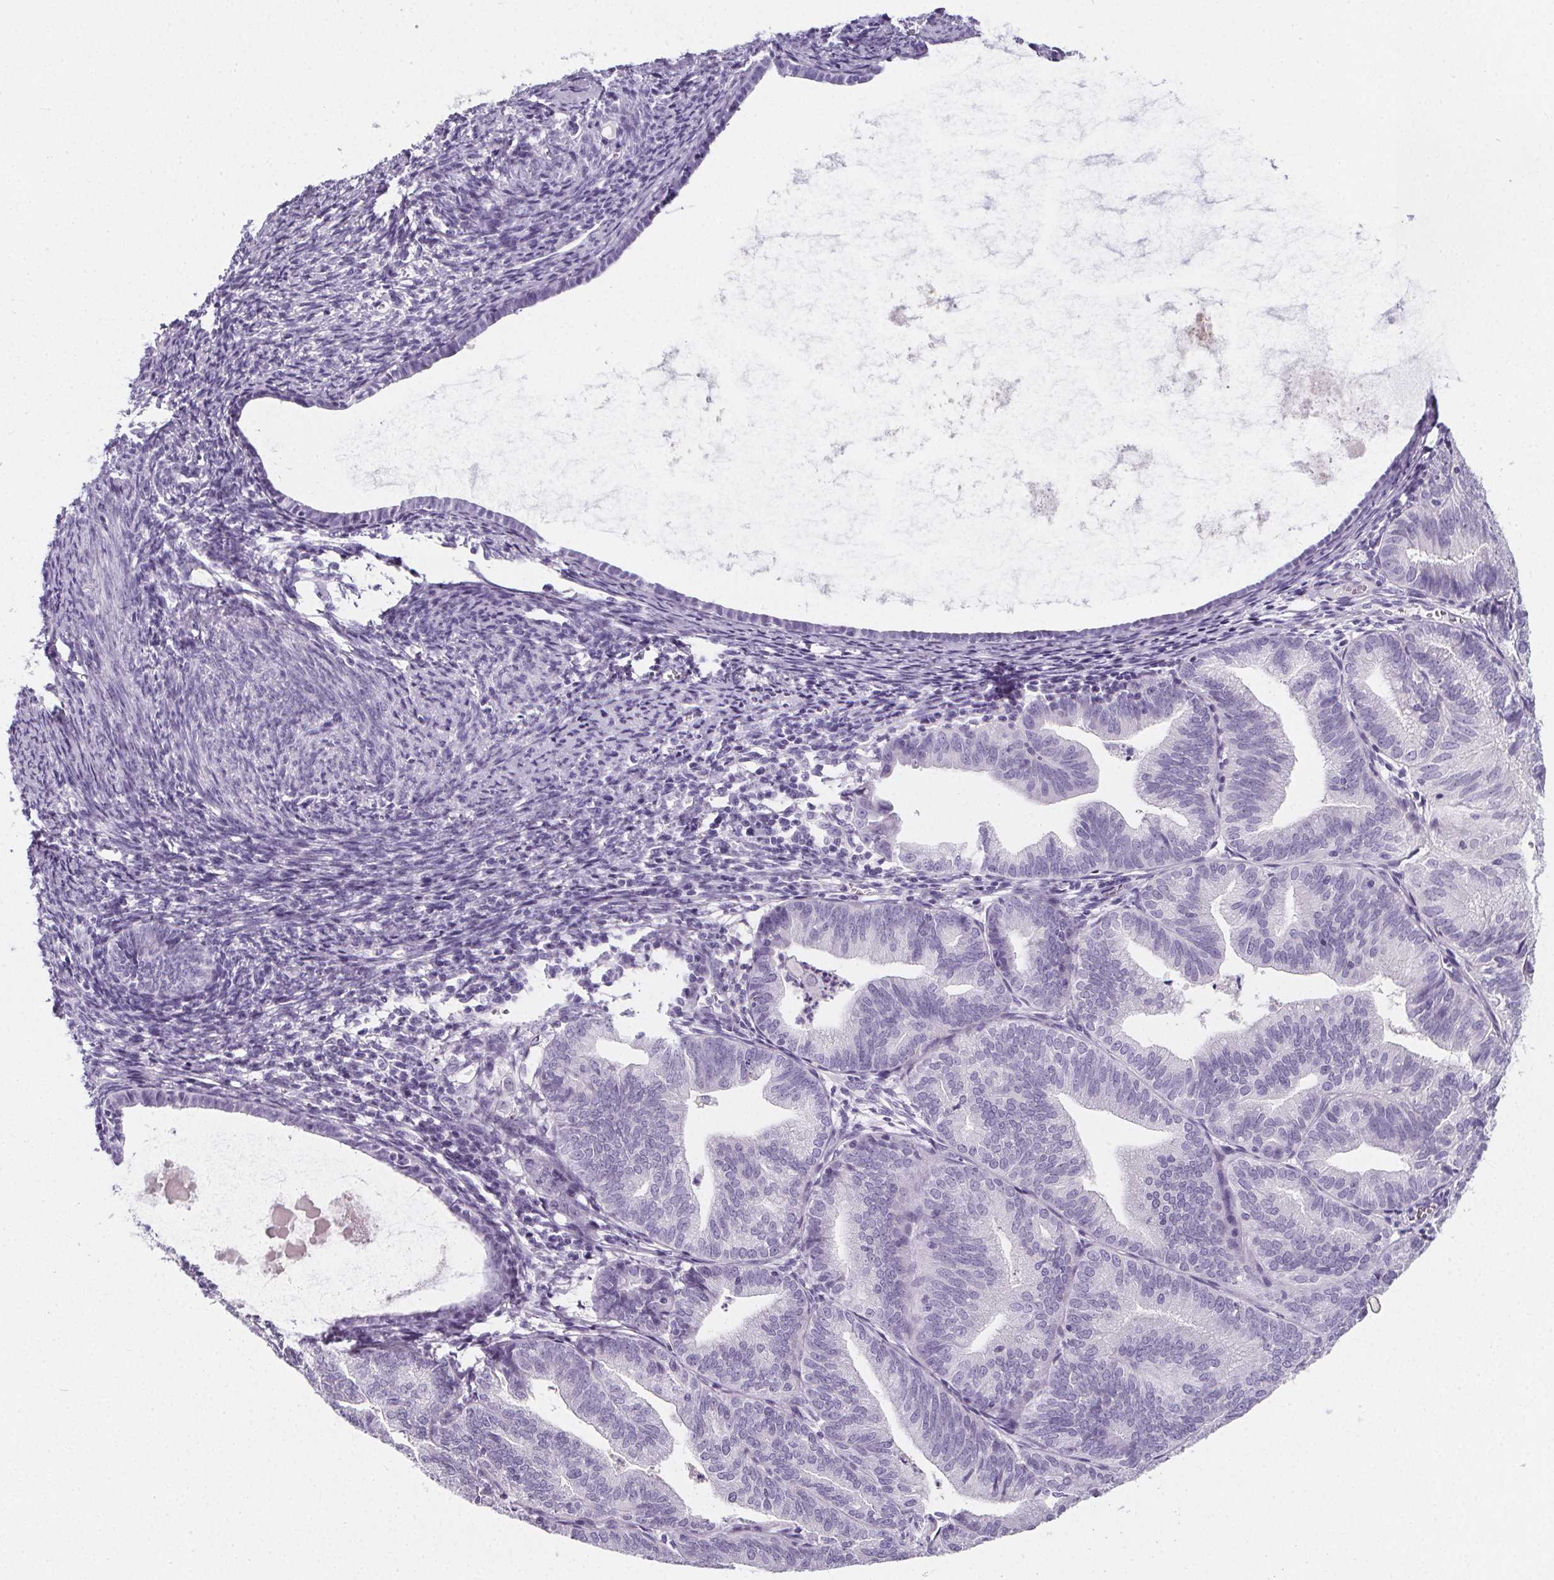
{"staining": {"intensity": "negative", "quantity": "none", "location": "none"}, "tissue": "endometrial cancer", "cell_type": "Tumor cells", "image_type": "cancer", "snomed": [{"axis": "morphology", "description": "Adenocarcinoma, NOS"}, {"axis": "topography", "description": "Endometrium"}], "caption": "Immunohistochemistry (IHC) image of neoplastic tissue: human endometrial cancer stained with DAB reveals no significant protein positivity in tumor cells.", "gene": "ADRB1", "patient": {"sex": "female", "age": 70}}